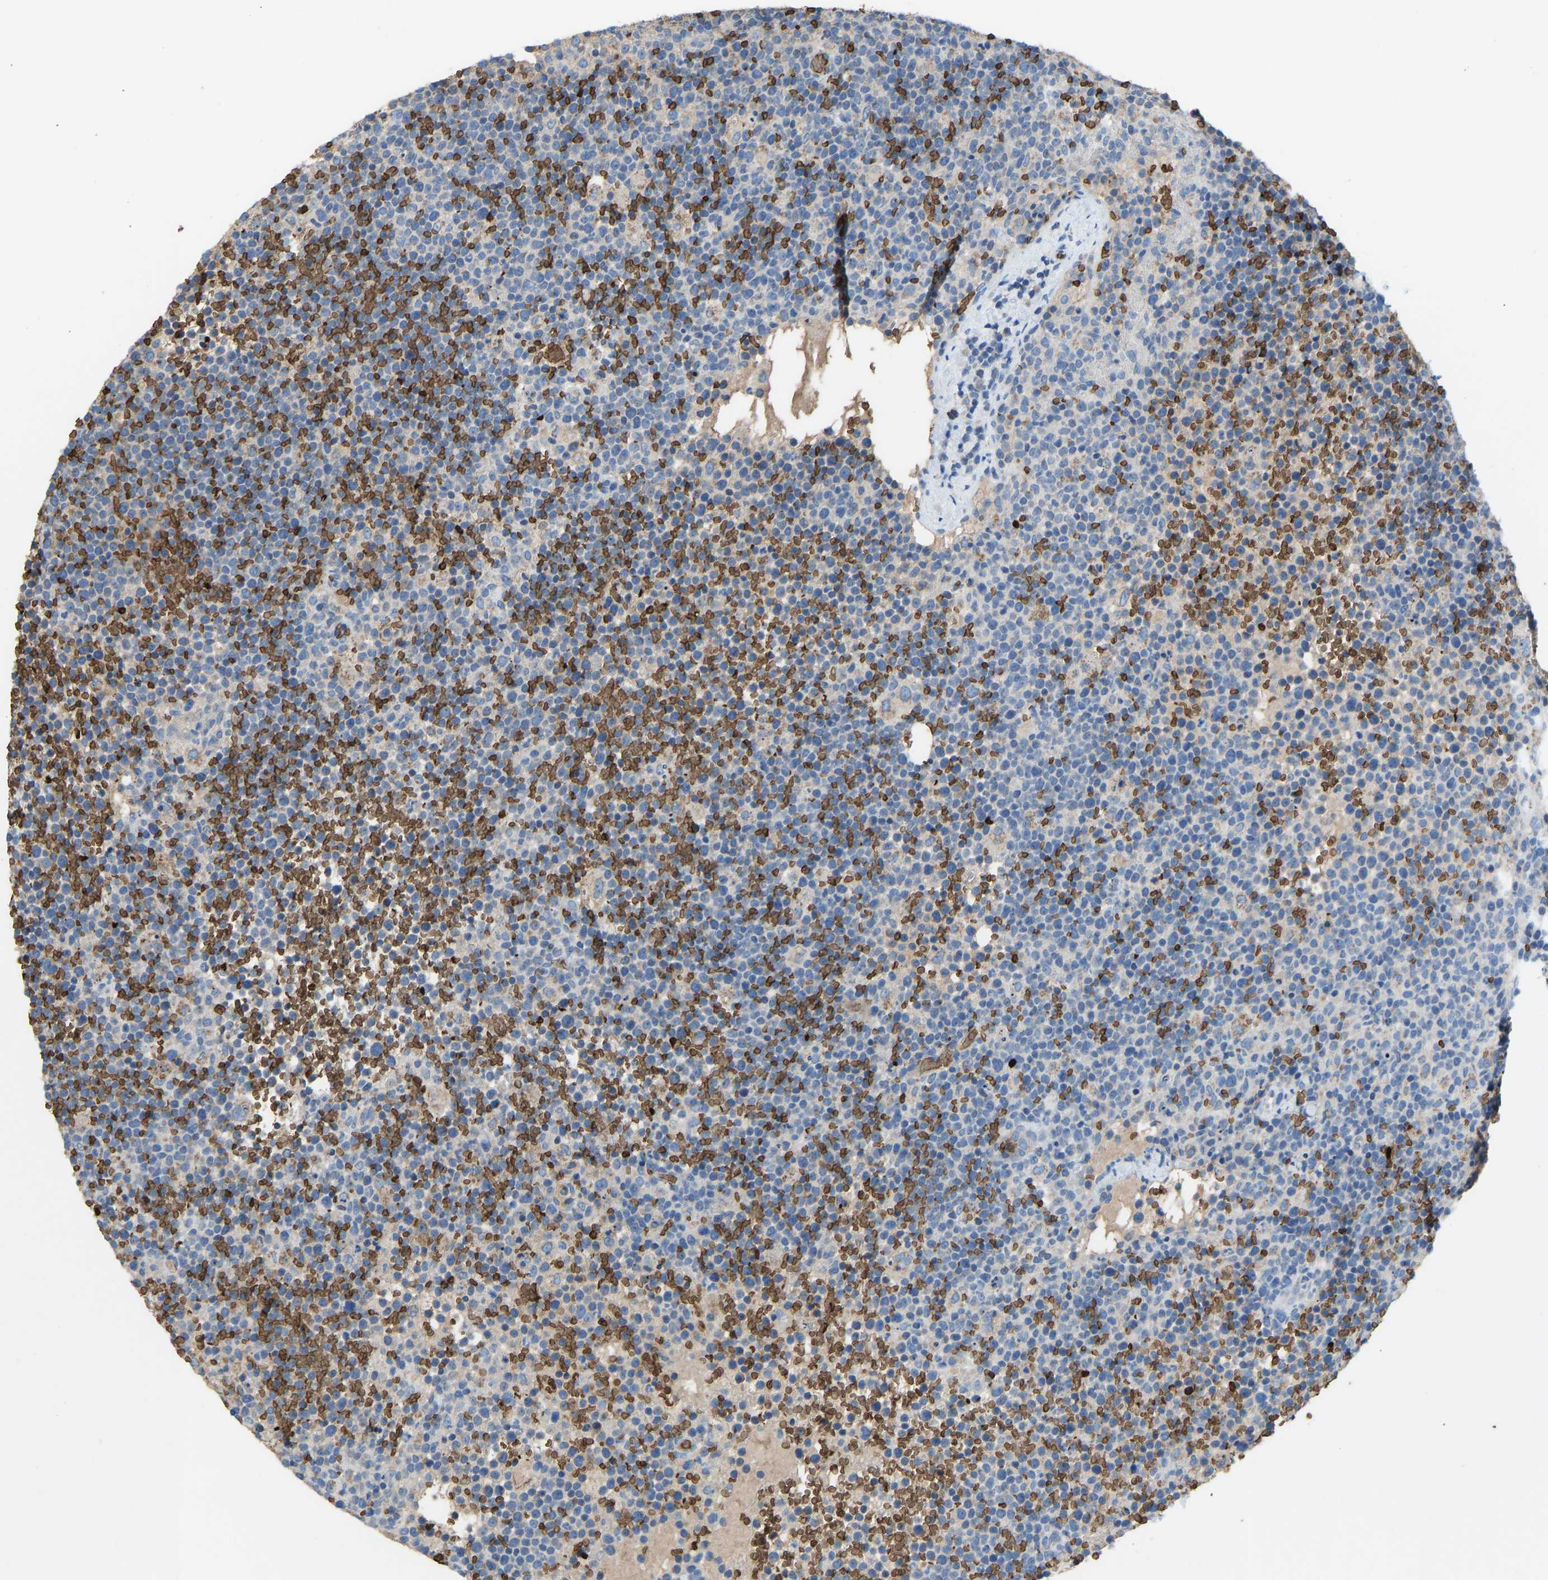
{"staining": {"intensity": "negative", "quantity": "none", "location": "none"}, "tissue": "lymphoma", "cell_type": "Tumor cells", "image_type": "cancer", "snomed": [{"axis": "morphology", "description": "Malignant lymphoma, non-Hodgkin's type, High grade"}, {"axis": "topography", "description": "Lymph node"}], "caption": "DAB (3,3'-diaminobenzidine) immunohistochemical staining of lymphoma displays no significant staining in tumor cells.", "gene": "PIGS", "patient": {"sex": "male", "age": 61}}